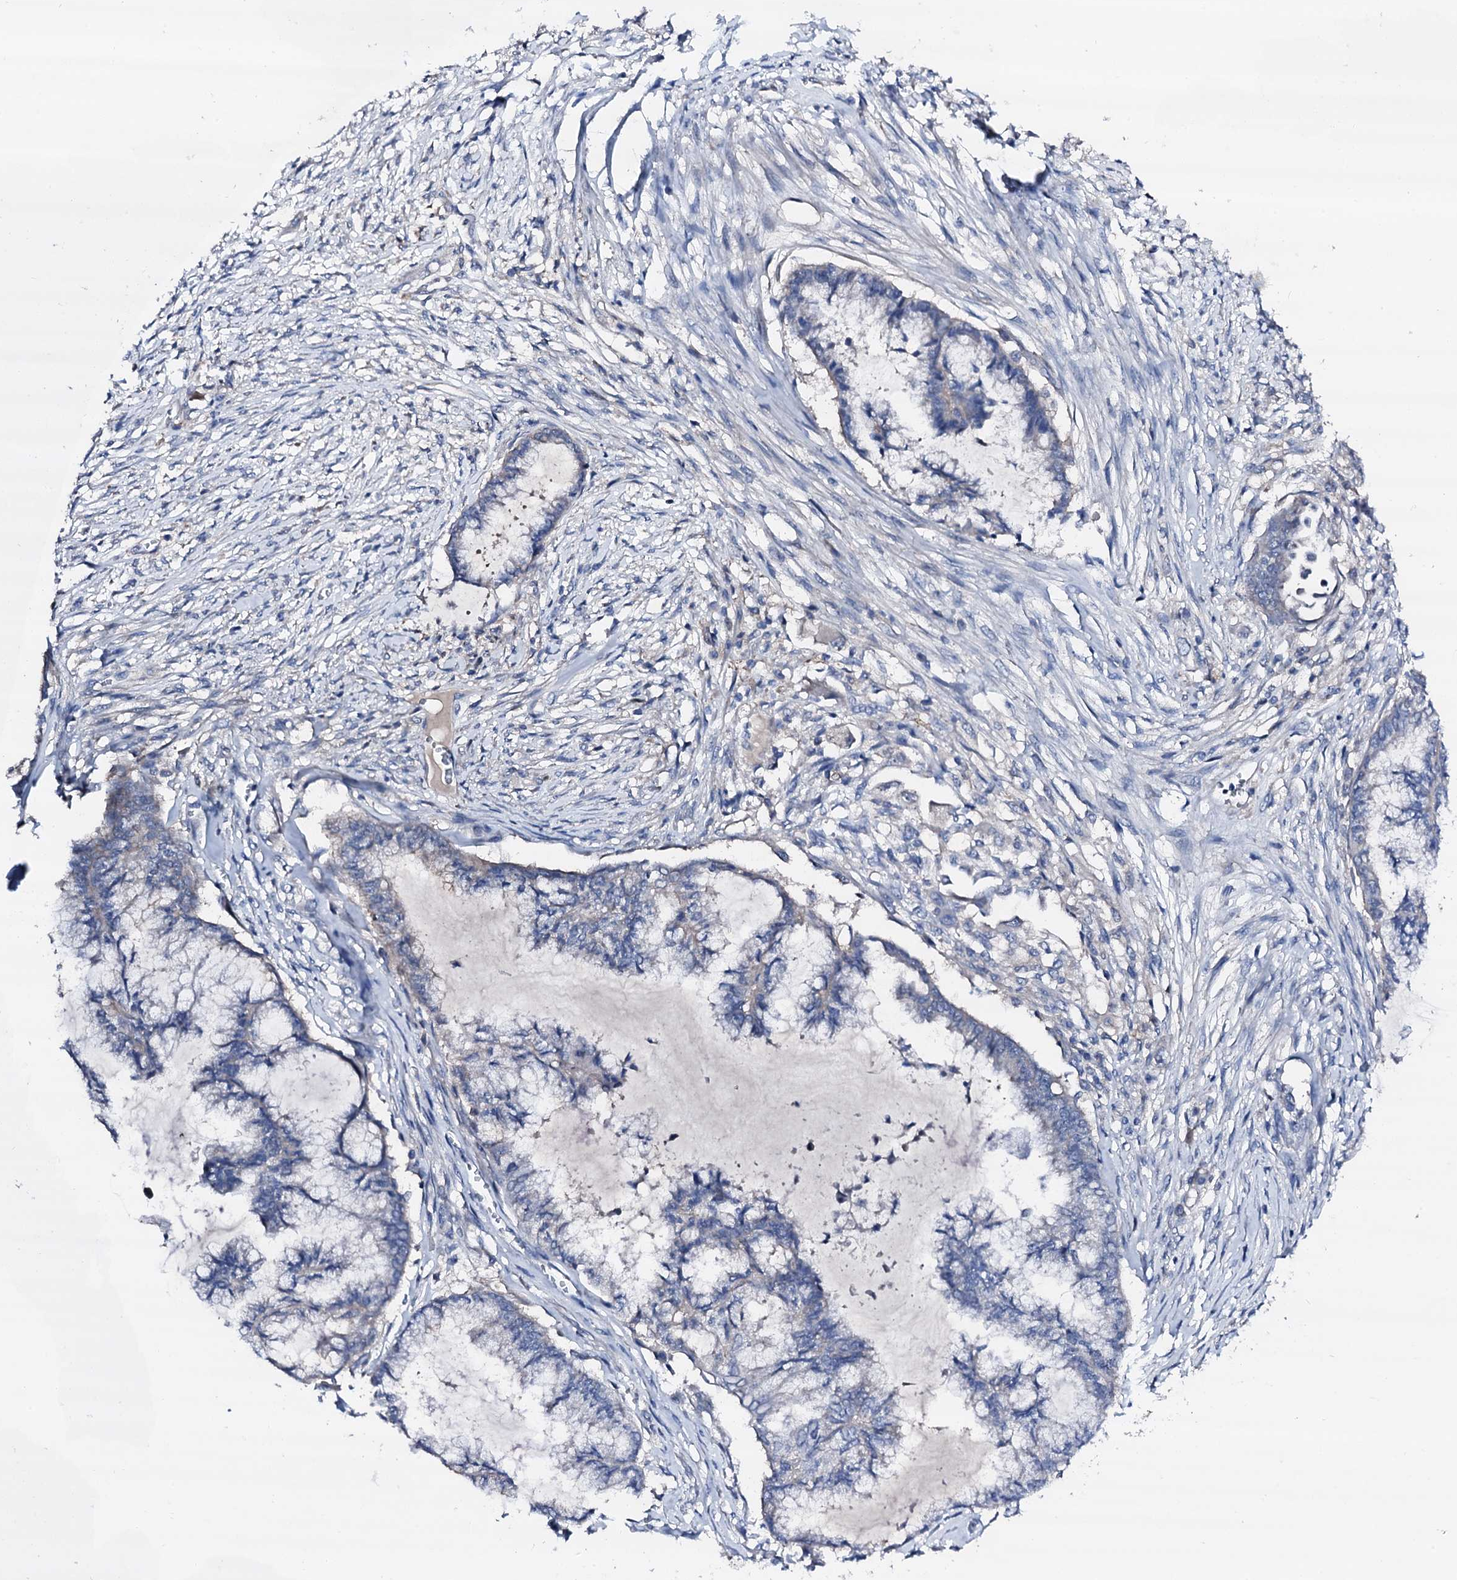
{"staining": {"intensity": "negative", "quantity": "none", "location": "none"}, "tissue": "endometrial cancer", "cell_type": "Tumor cells", "image_type": "cancer", "snomed": [{"axis": "morphology", "description": "Adenocarcinoma, NOS"}, {"axis": "topography", "description": "Endometrium"}], "caption": "Adenocarcinoma (endometrial) was stained to show a protein in brown. There is no significant expression in tumor cells.", "gene": "TRAFD1", "patient": {"sex": "female", "age": 86}}